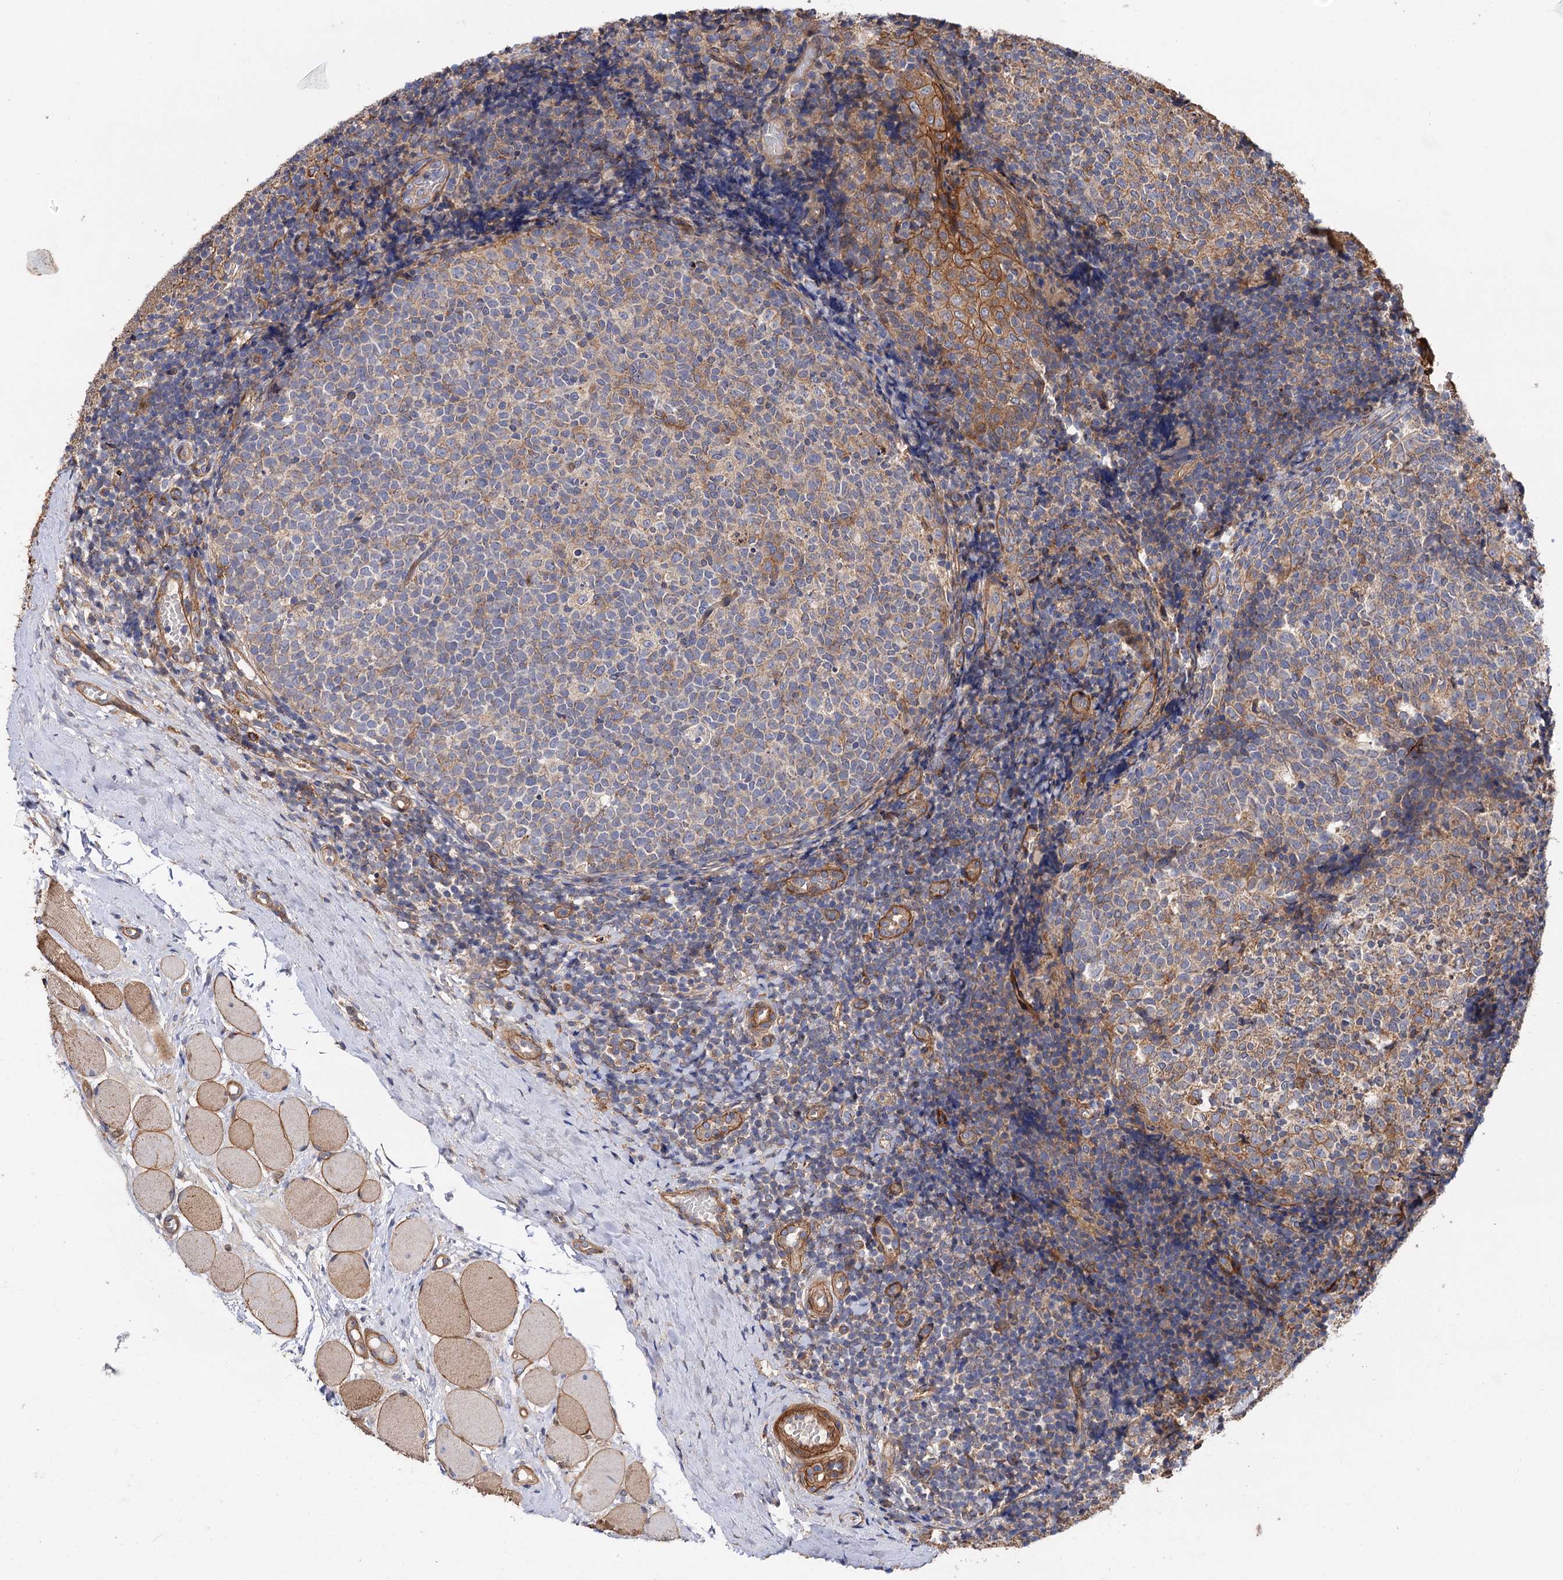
{"staining": {"intensity": "moderate", "quantity": "25%-75%", "location": "cytoplasmic/membranous"}, "tissue": "tonsil", "cell_type": "Germinal center cells", "image_type": "normal", "snomed": [{"axis": "morphology", "description": "Normal tissue, NOS"}, {"axis": "topography", "description": "Tonsil"}], "caption": "Germinal center cells show medium levels of moderate cytoplasmic/membranous positivity in approximately 25%-75% of cells in normal human tonsil. Nuclei are stained in blue.", "gene": "CSAD", "patient": {"sex": "female", "age": 19}}